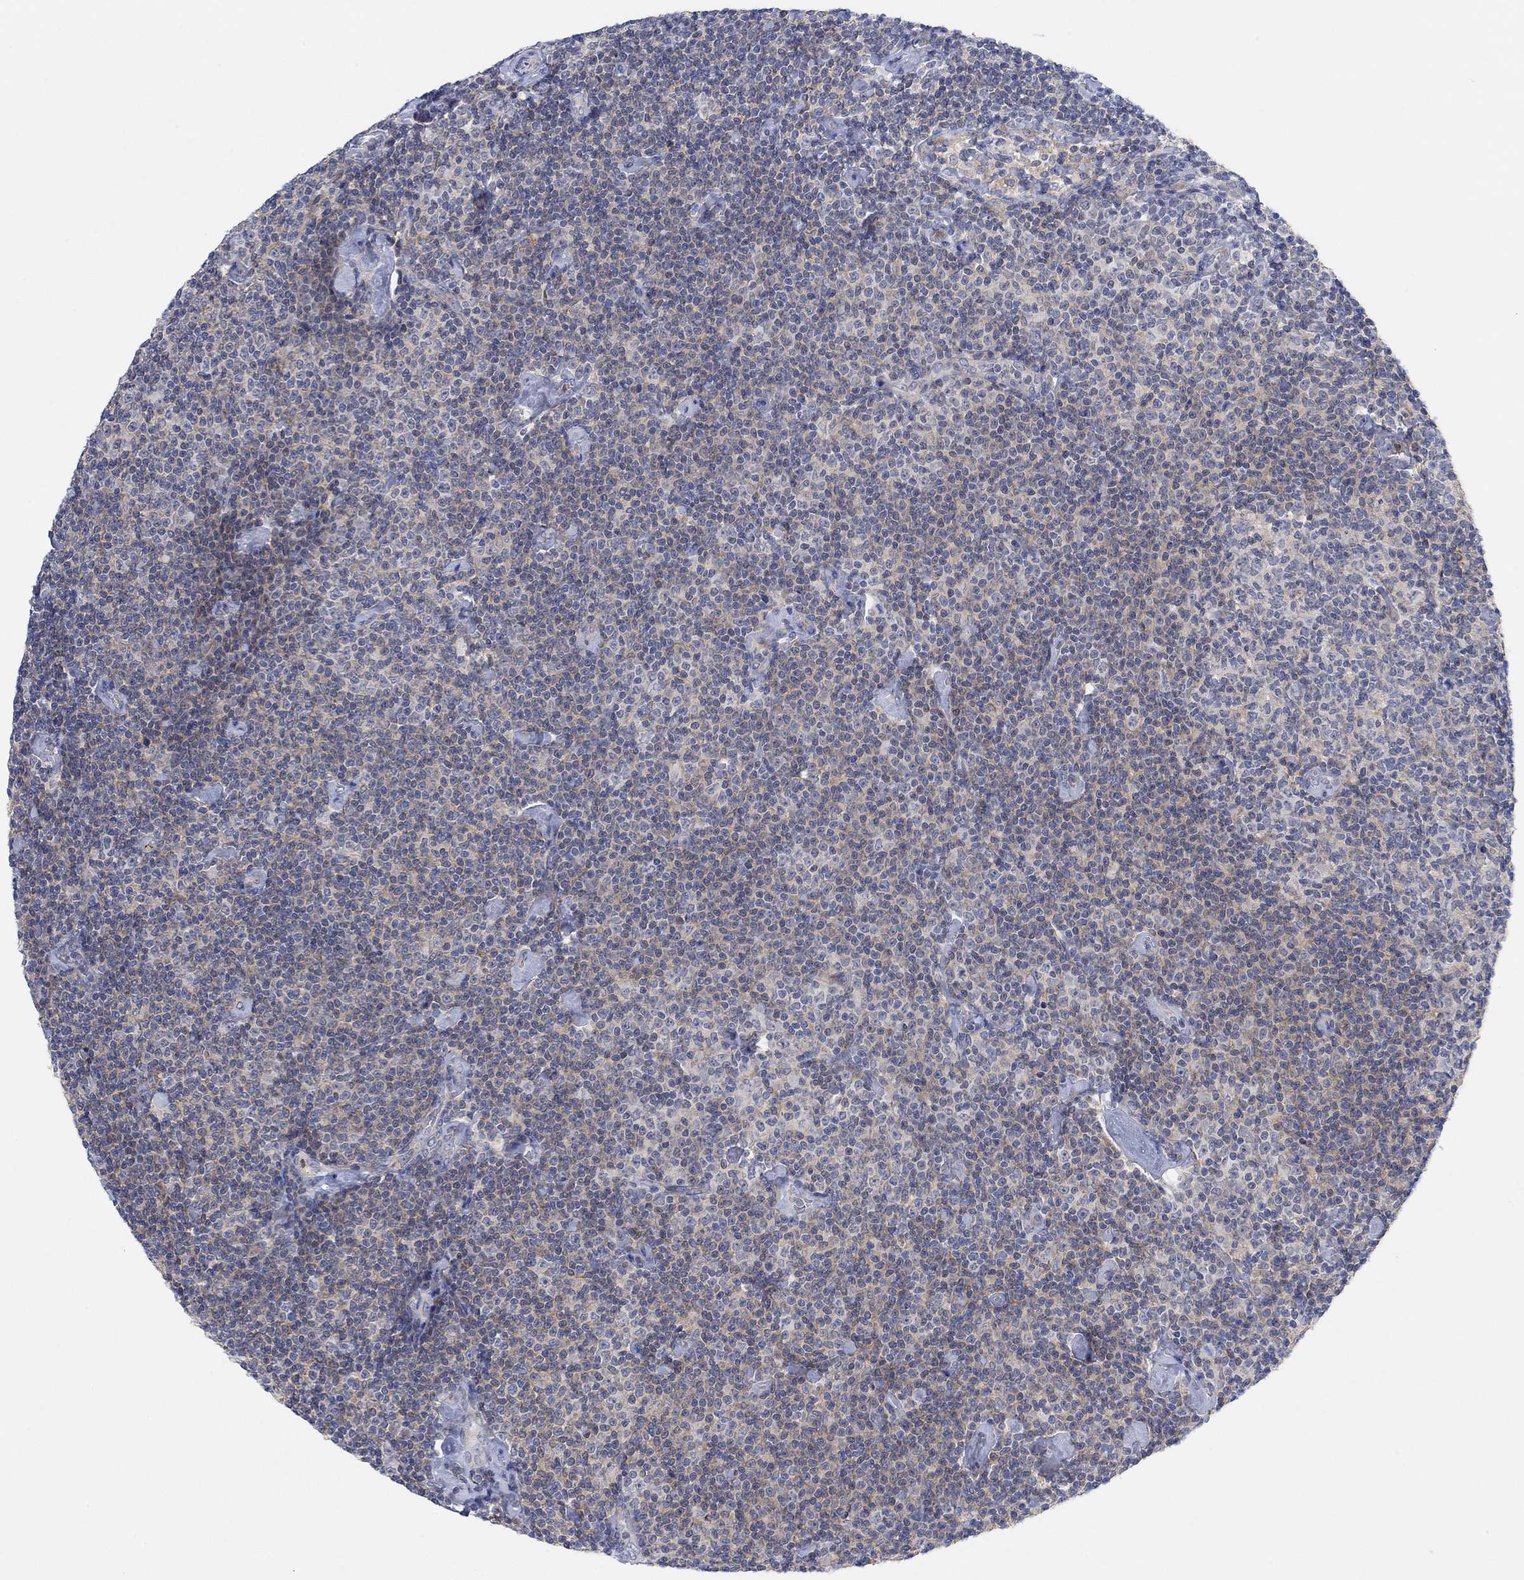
{"staining": {"intensity": "weak", "quantity": ">75%", "location": "cytoplasmic/membranous"}, "tissue": "lymphoma", "cell_type": "Tumor cells", "image_type": "cancer", "snomed": [{"axis": "morphology", "description": "Malignant lymphoma, non-Hodgkin's type, Low grade"}, {"axis": "topography", "description": "Lymph node"}], "caption": "Immunohistochemical staining of human malignant lymphoma, non-Hodgkin's type (low-grade) shows low levels of weak cytoplasmic/membranous positivity in about >75% of tumor cells.", "gene": "PMFBP1", "patient": {"sex": "male", "age": 81}}